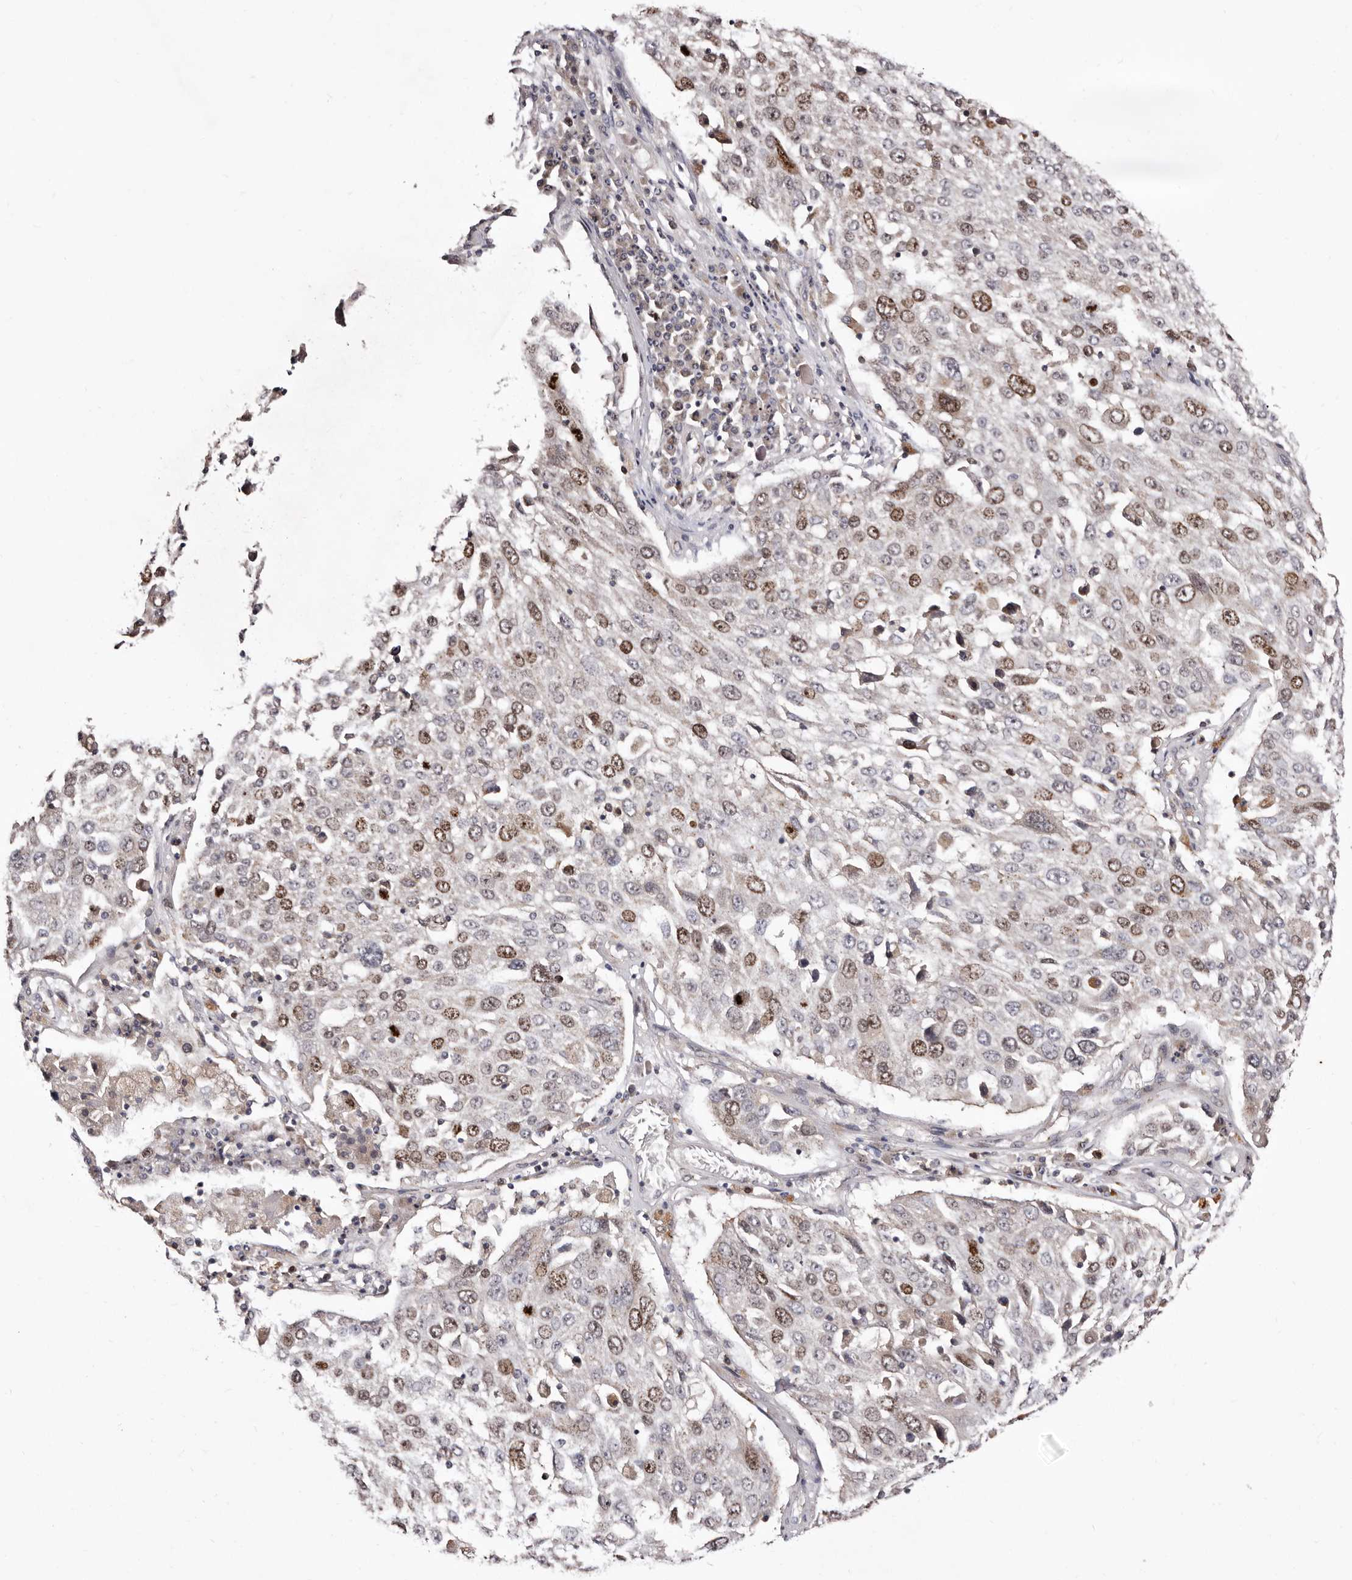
{"staining": {"intensity": "moderate", "quantity": "25%-75%", "location": "nuclear"}, "tissue": "lung cancer", "cell_type": "Tumor cells", "image_type": "cancer", "snomed": [{"axis": "morphology", "description": "Squamous cell carcinoma, NOS"}, {"axis": "topography", "description": "Lung"}], "caption": "Immunohistochemistry of lung cancer (squamous cell carcinoma) shows medium levels of moderate nuclear expression in about 25%-75% of tumor cells.", "gene": "CDCA8", "patient": {"sex": "male", "age": 65}}